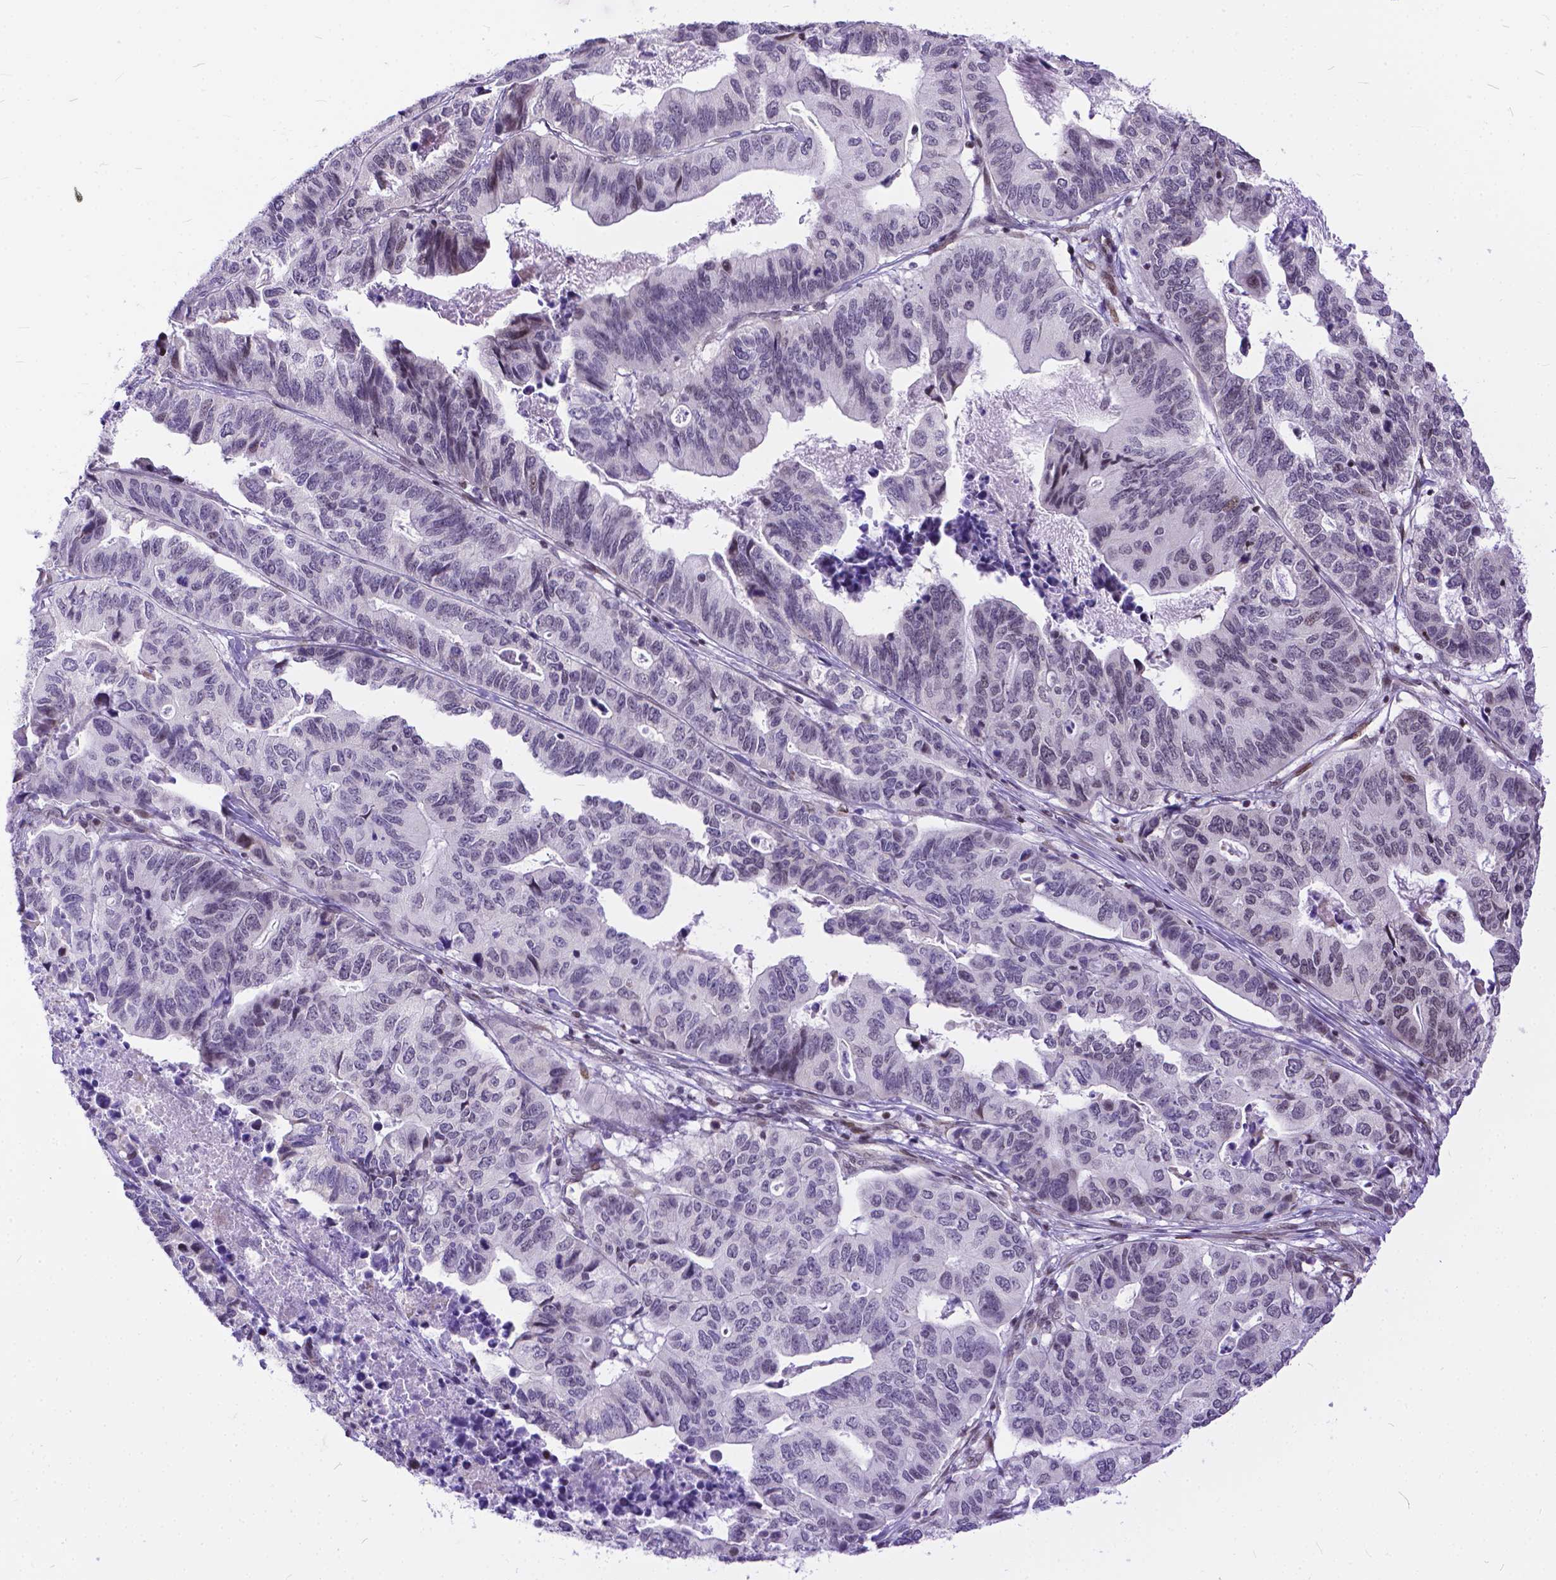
{"staining": {"intensity": "weak", "quantity": "<25%", "location": "nuclear"}, "tissue": "stomach cancer", "cell_type": "Tumor cells", "image_type": "cancer", "snomed": [{"axis": "morphology", "description": "Adenocarcinoma, NOS"}, {"axis": "topography", "description": "Stomach, upper"}], "caption": "Histopathology image shows no protein positivity in tumor cells of stomach cancer (adenocarcinoma) tissue.", "gene": "FAM124B", "patient": {"sex": "female", "age": 67}}